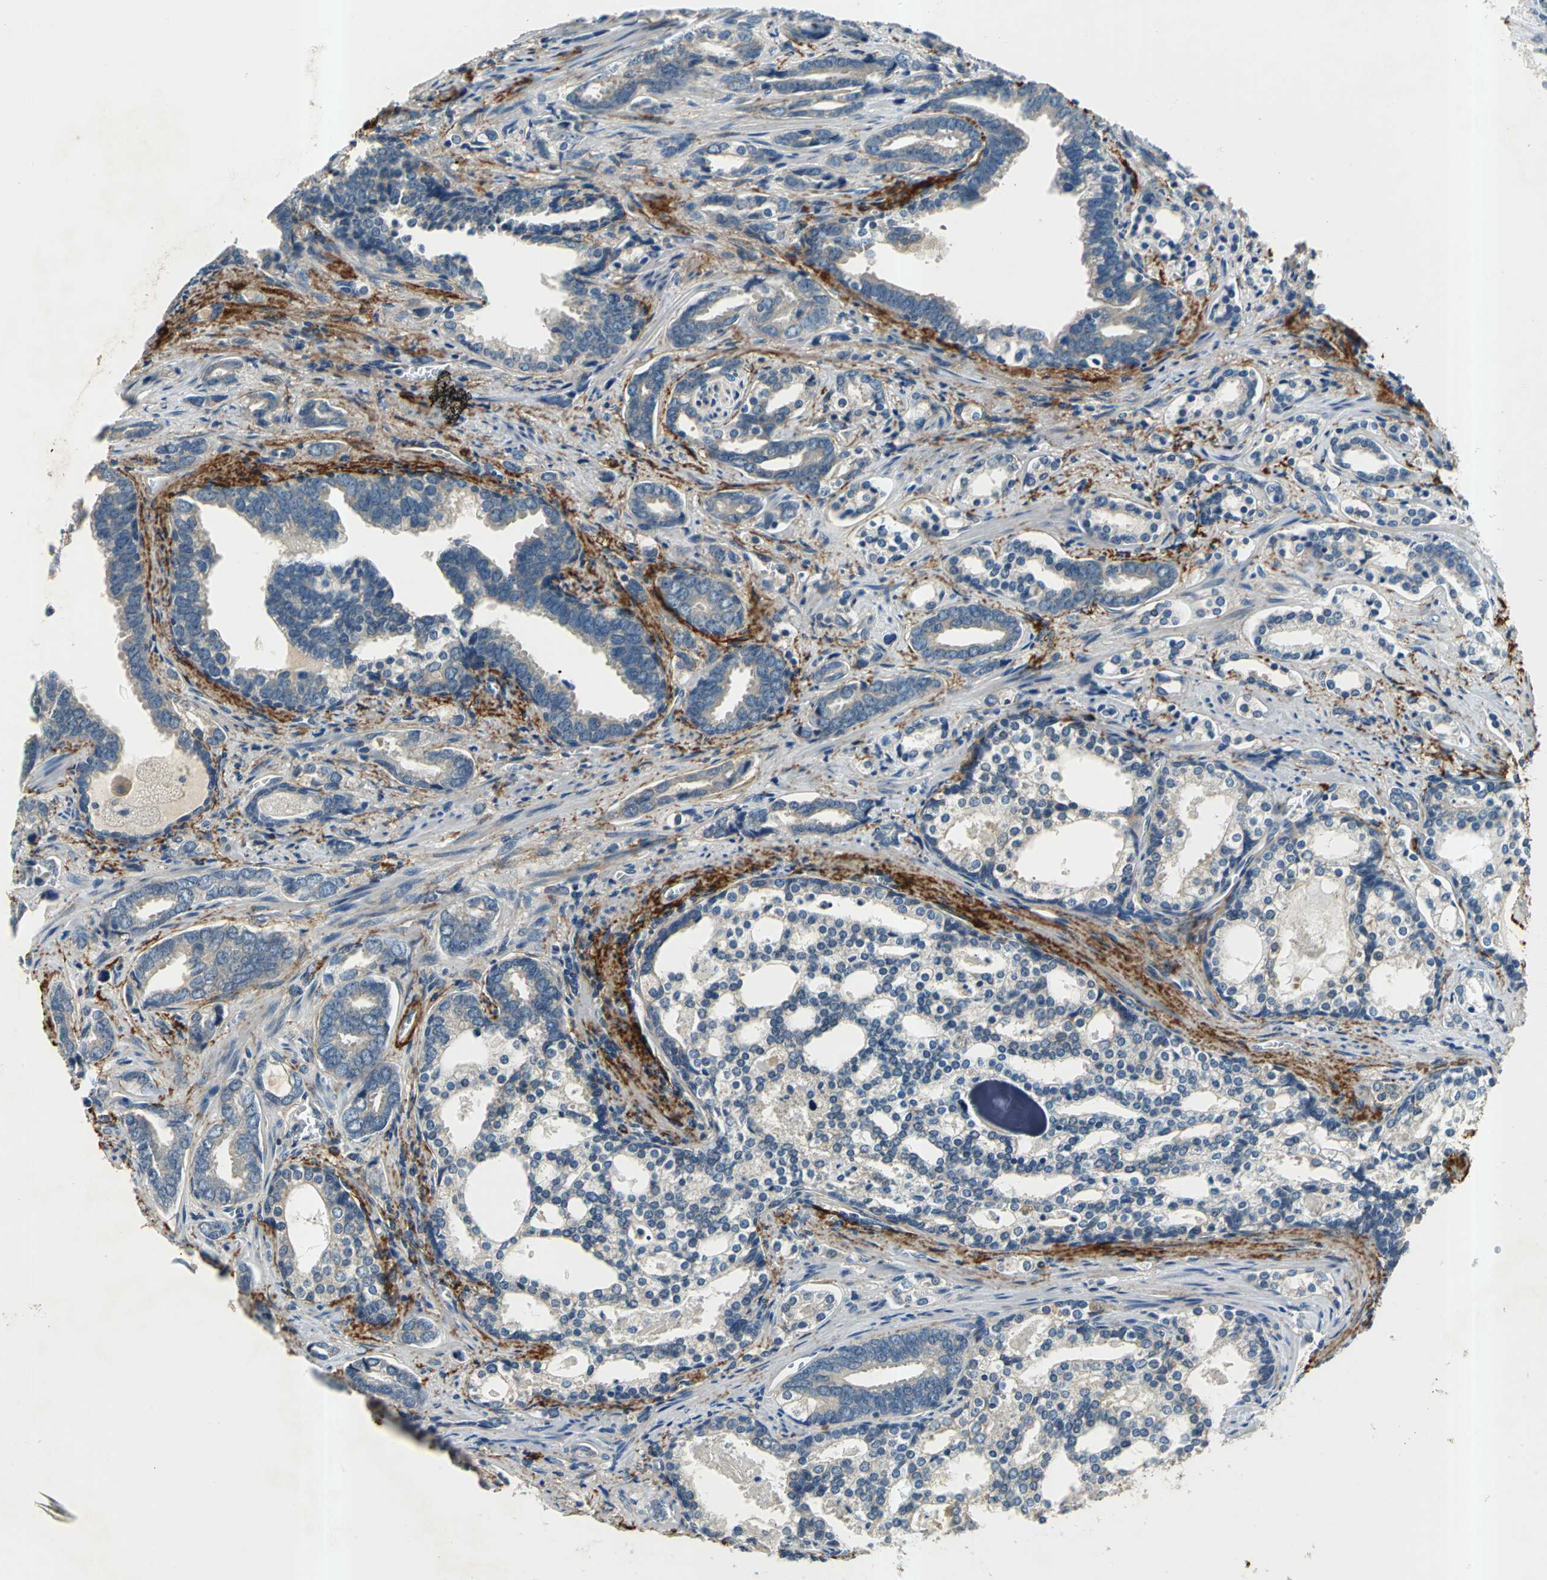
{"staining": {"intensity": "negative", "quantity": "none", "location": "none"}, "tissue": "prostate cancer", "cell_type": "Tumor cells", "image_type": "cancer", "snomed": [{"axis": "morphology", "description": "Adenocarcinoma, Medium grade"}, {"axis": "topography", "description": "Prostate"}], "caption": "High power microscopy photomicrograph of an immunohistochemistry (IHC) histopathology image of prostate medium-grade adenocarcinoma, revealing no significant positivity in tumor cells.", "gene": "SLC16A7", "patient": {"sex": "male", "age": 67}}